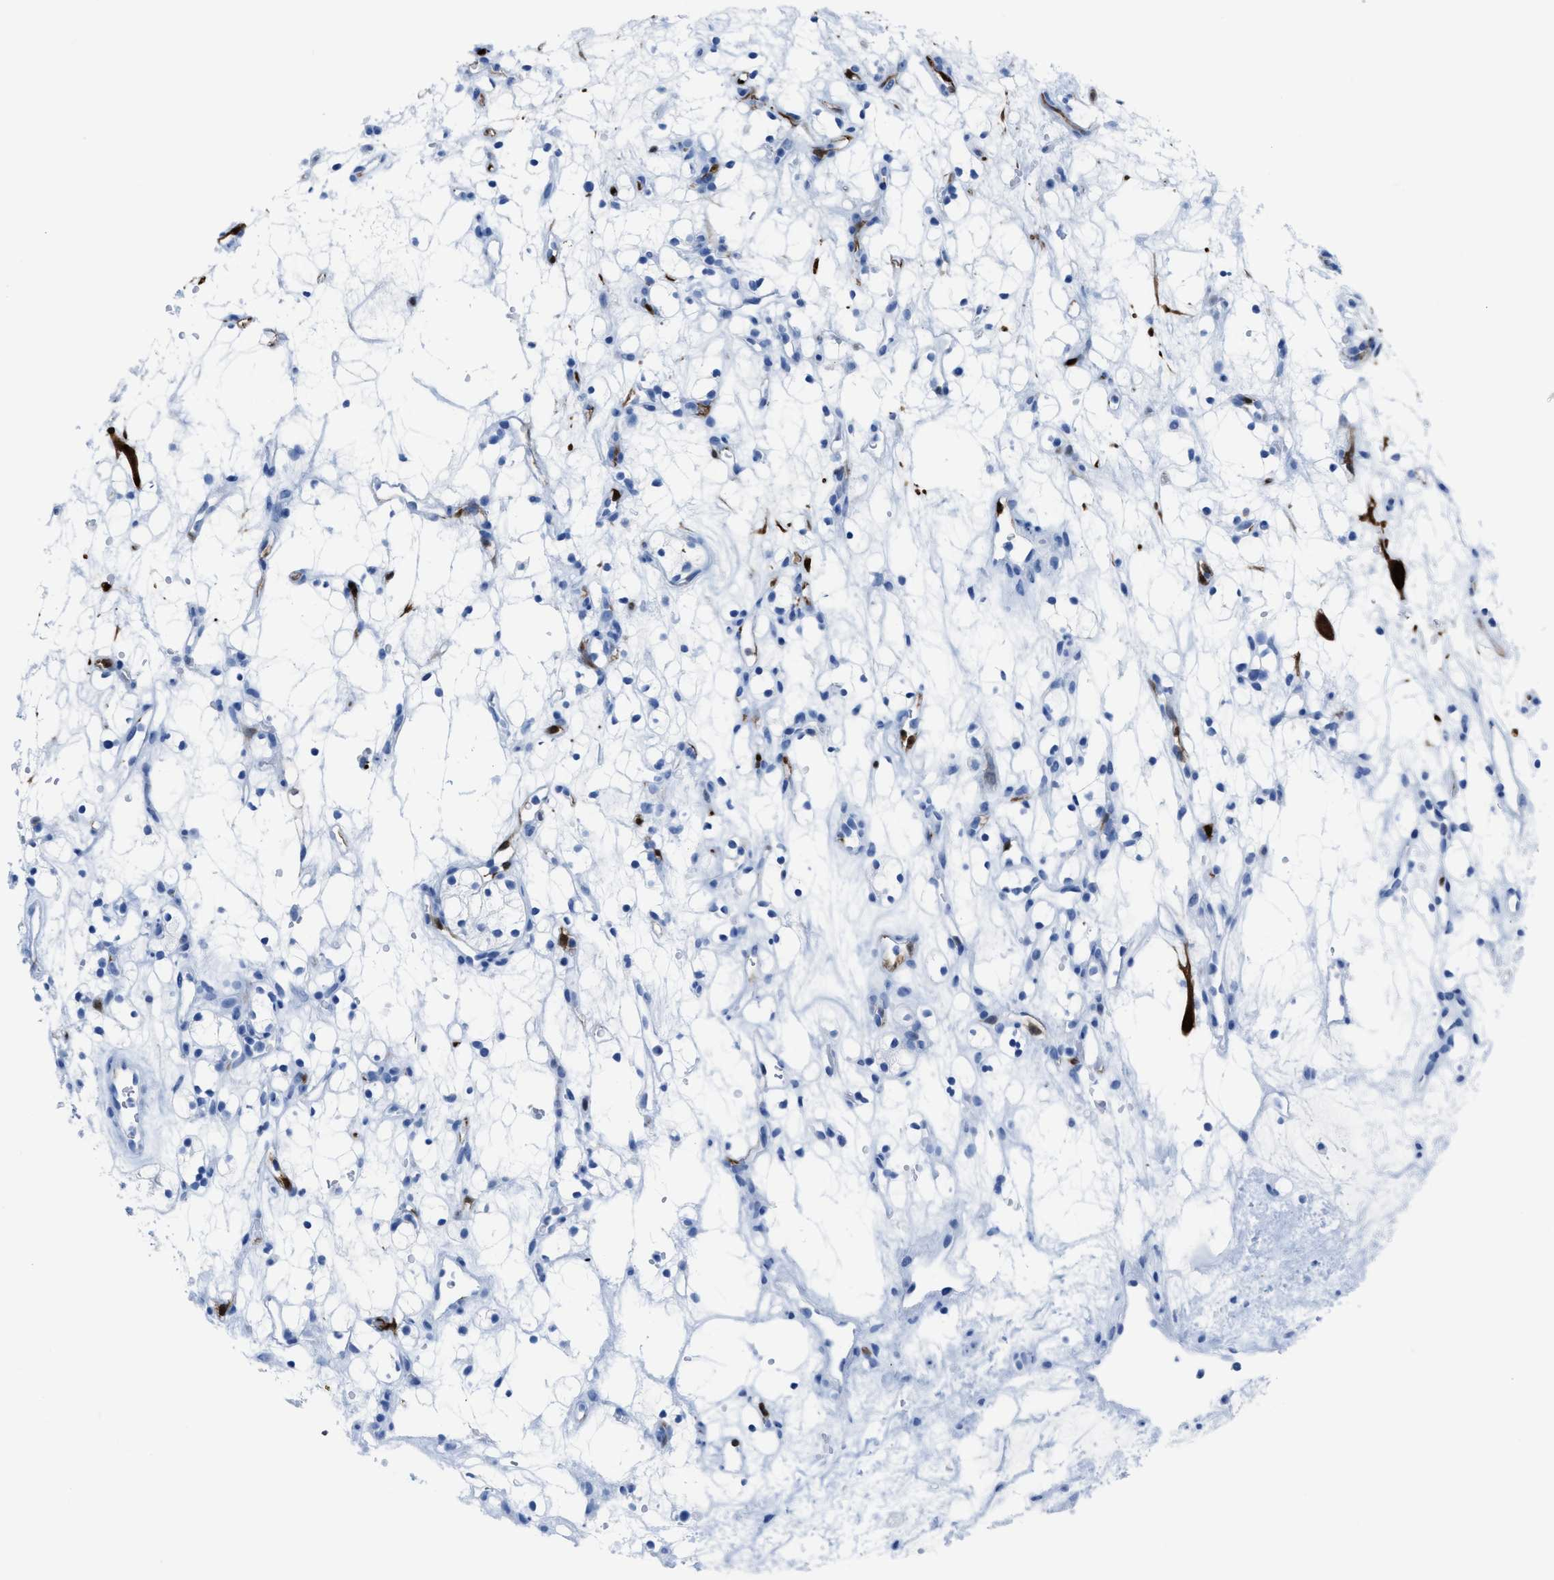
{"staining": {"intensity": "negative", "quantity": "none", "location": "none"}, "tissue": "renal cancer", "cell_type": "Tumor cells", "image_type": "cancer", "snomed": [{"axis": "morphology", "description": "Adenocarcinoma, NOS"}, {"axis": "topography", "description": "Kidney"}], "caption": "Tumor cells show no significant positivity in renal cancer (adenocarcinoma).", "gene": "CDKN2A", "patient": {"sex": "female", "age": 60}}